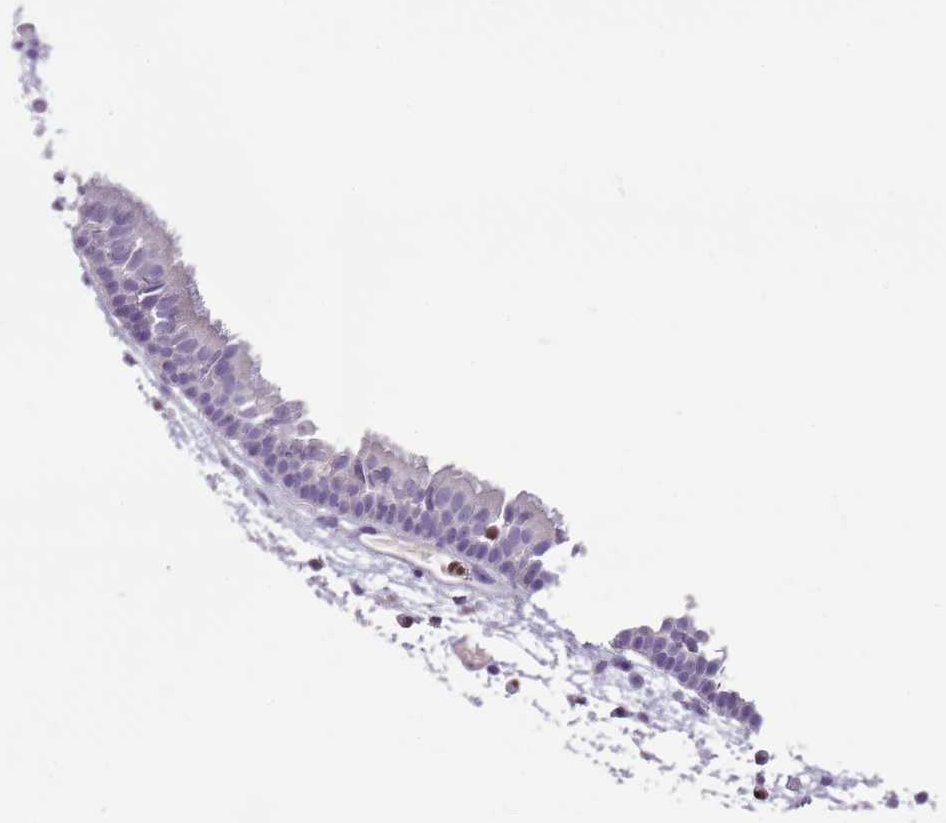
{"staining": {"intensity": "negative", "quantity": "none", "location": "none"}, "tissue": "nasopharynx", "cell_type": "Respiratory epithelial cells", "image_type": "normal", "snomed": [{"axis": "morphology", "description": "Normal tissue, NOS"}, {"axis": "morphology", "description": "Inflammation, NOS"}, {"axis": "morphology", "description": "Malignant melanoma, Metastatic site"}, {"axis": "topography", "description": "Nasopharynx"}], "caption": "Immunohistochemistry (IHC) photomicrograph of unremarkable nasopharynx: human nasopharynx stained with DAB (3,3'-diaminobenzidine) demonstrates no significant protein expression in respiratory epithelial cells.", "gene": "CELF6", "patient": {"sex": "male", "age": 70}}